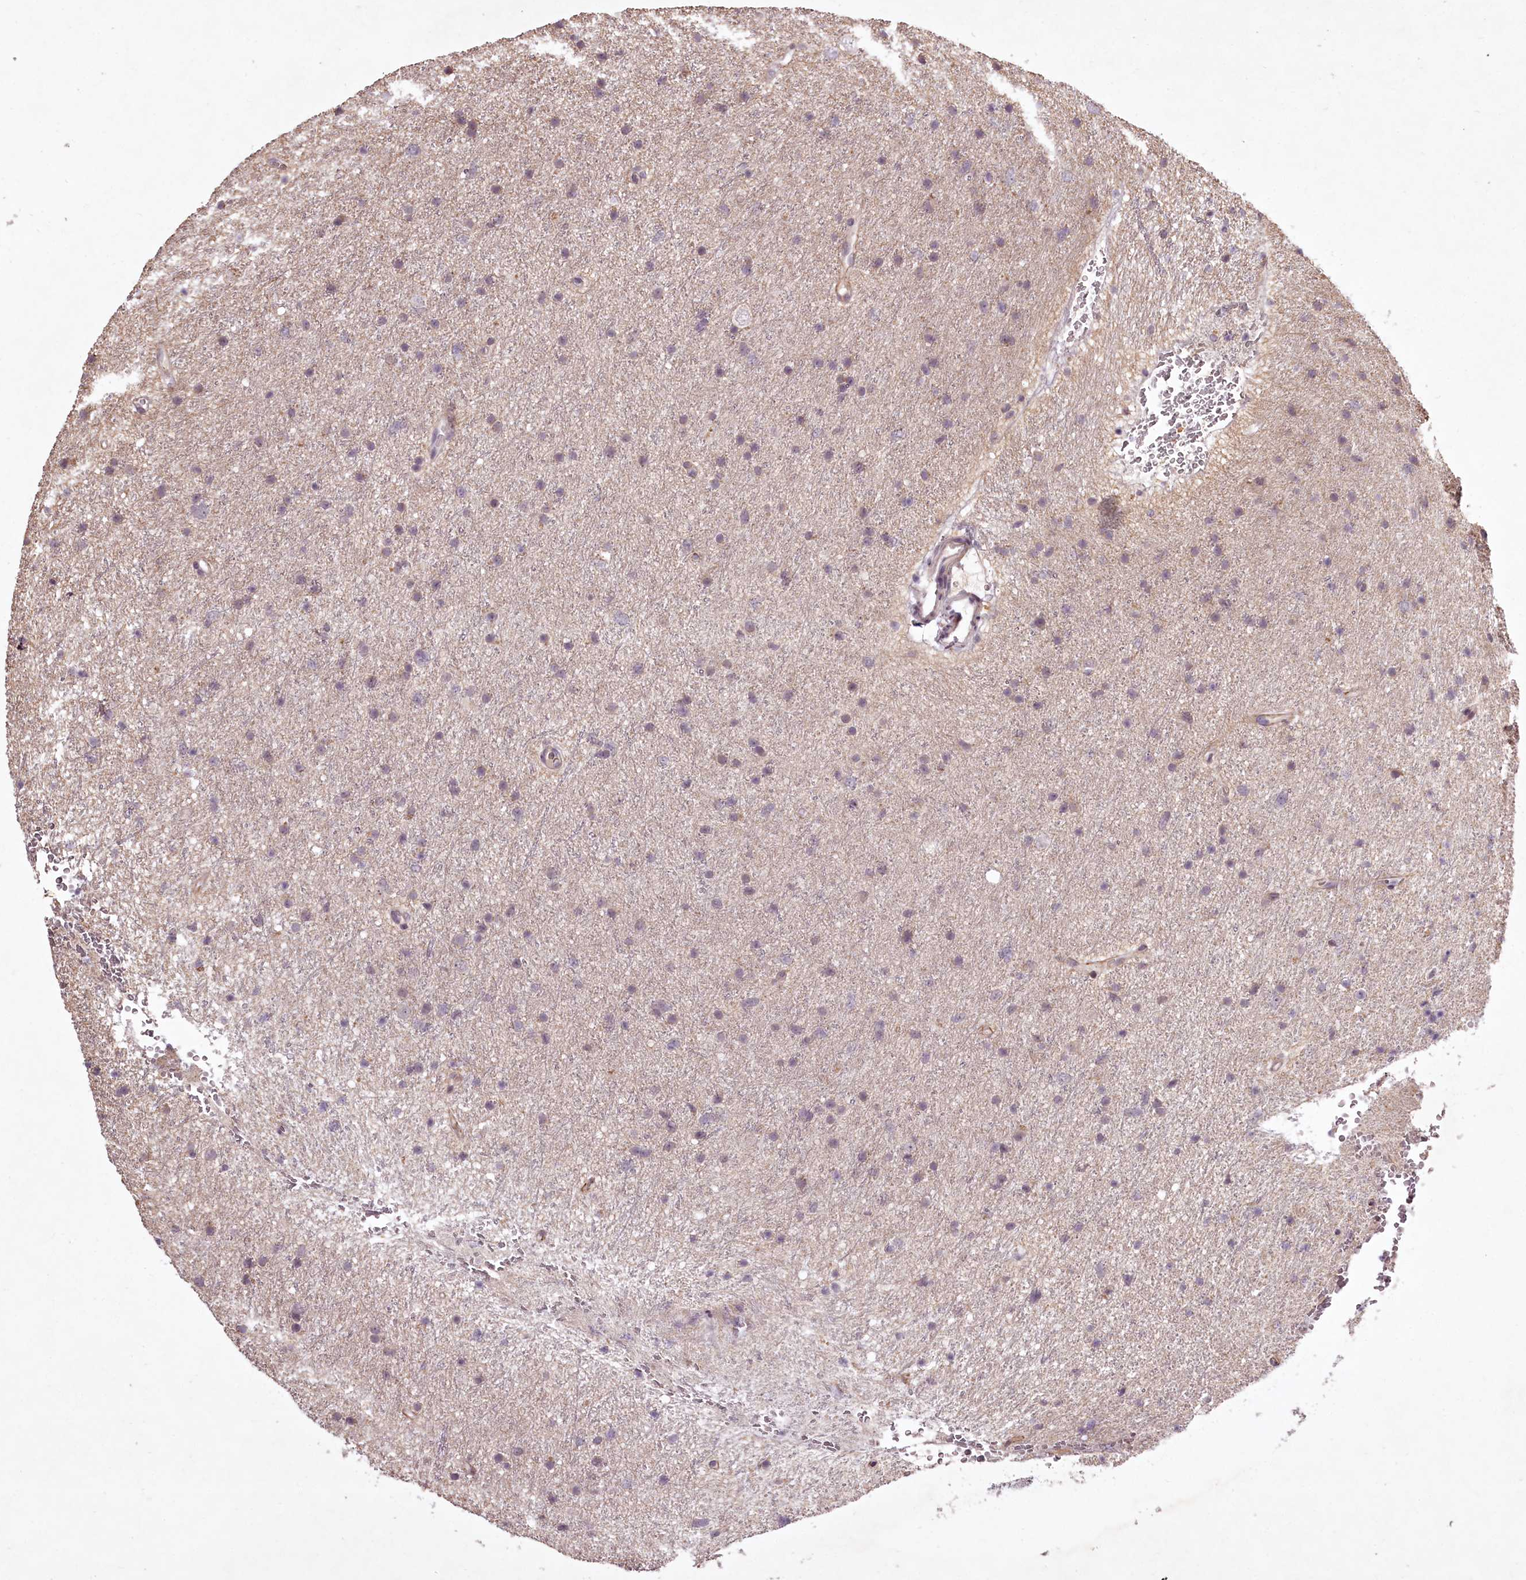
{"staining": {"intensity": "negative", "quantity": "none", "location": "none"}, "tissue": "glioma", "cell_type": "Tumor cells", "image_type": "cancer", "snomed": [{"axis": "morphology", "description": "Glioma, malignant, Low grade"}, {"axis": "topography", "description": "Cerebral cortex"}], "caption": "Immunohistochemistry (IHC) of glioma exhibits no expression in tumor cells.", "gene": "RBMXL2", "patient": {"sex": "female", "age": 39}}